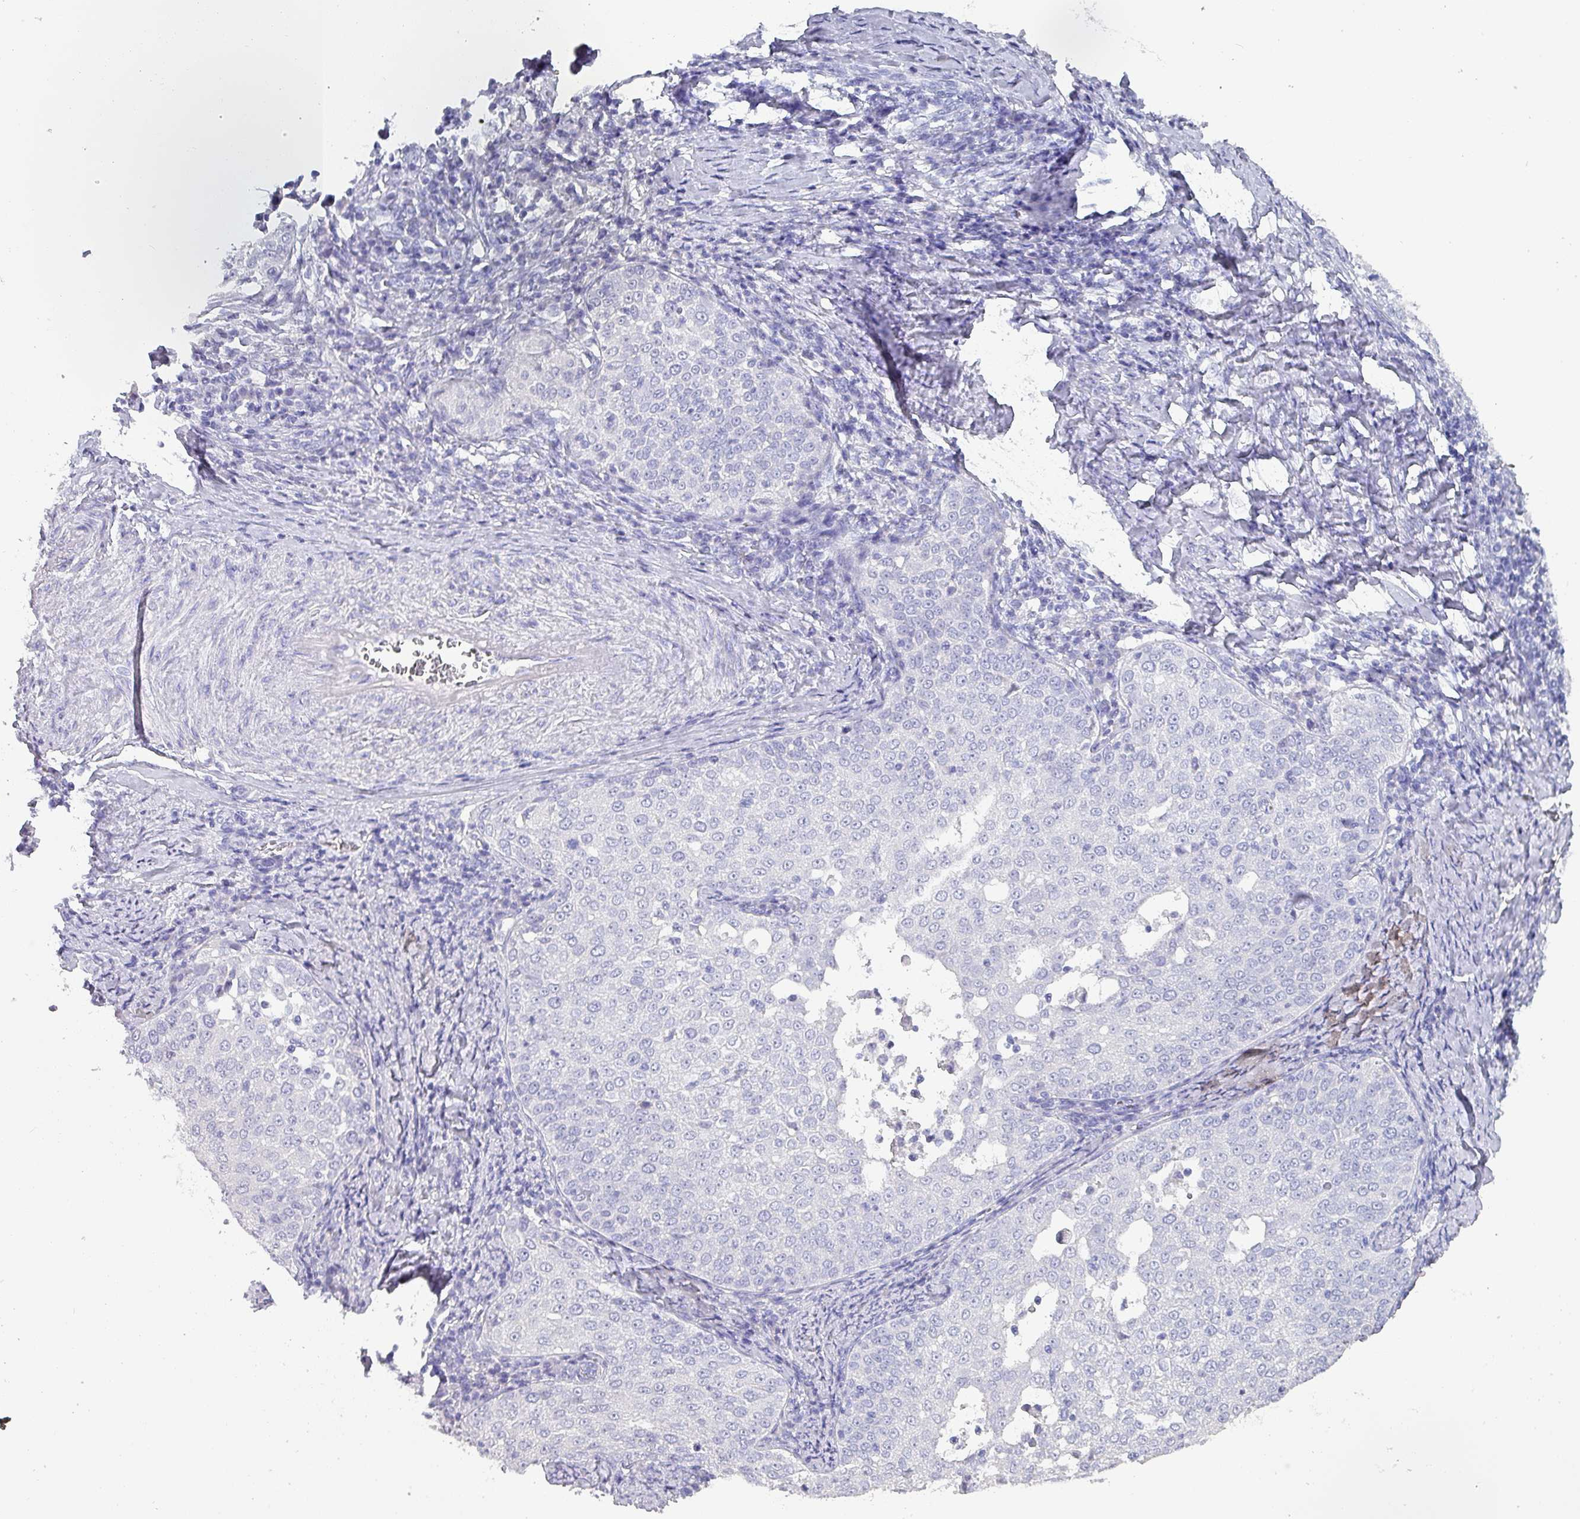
{"staining": {"intensity": "negative", "quantity": "none", "location": "none"}, "tissue": "cervical cancer", "cell_type": "Tumor cells", "image_type": "cancer", "snomed": [{"axis": "morphology", "description": "Squamous cell carcinoma, NOS"}, {"axis": "topography", "description": "Cervix"}], "caption": "The micrograph displays no significant positivity in tumor cells of cervical cancer (squamous cell carcinoma). (DAB immunohistochemistry visualized using brightfield microscopy, high magnification).", "gene": "INS-IGF2", "patient": {"sex": "female", "age": 57}}